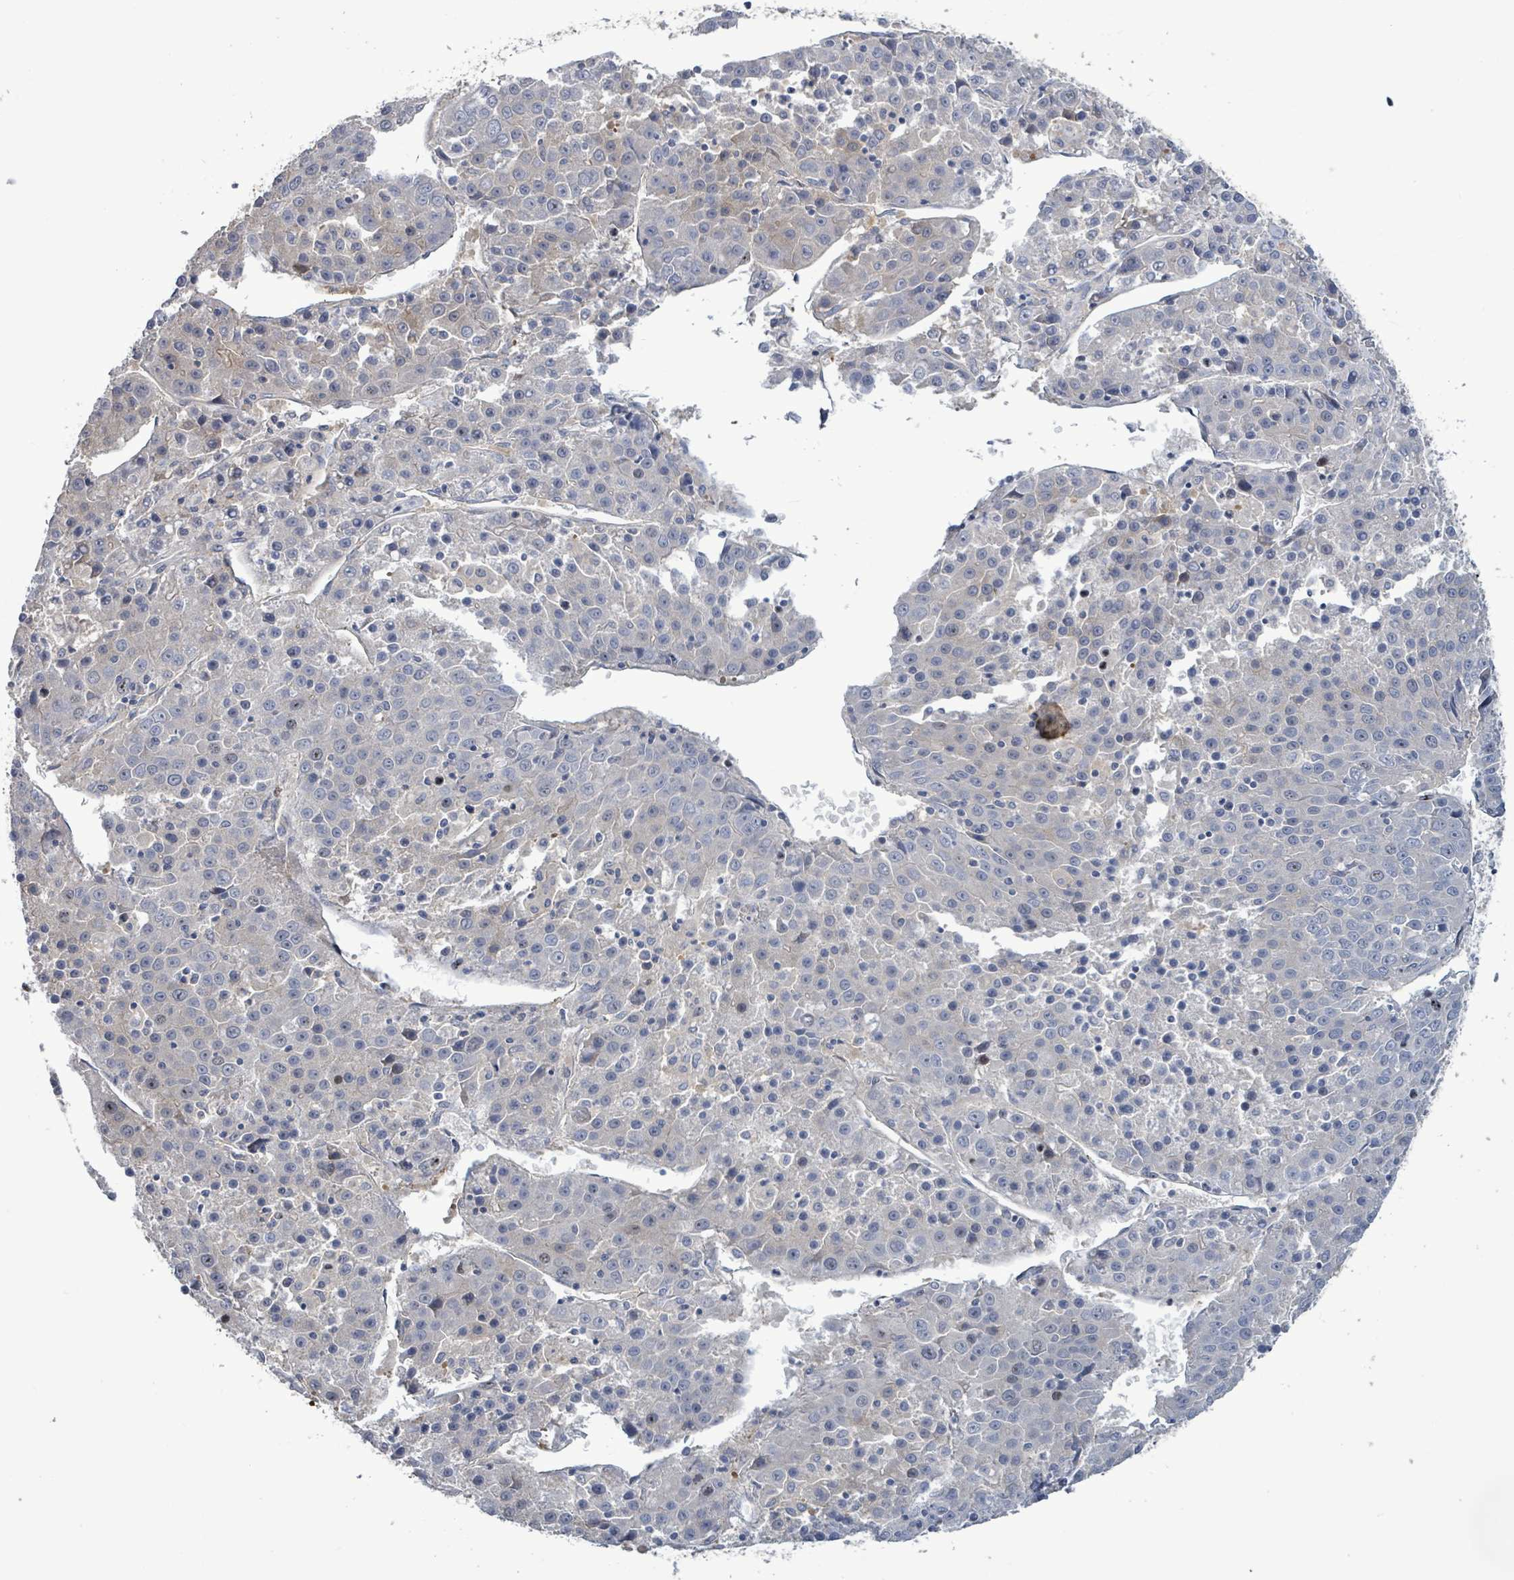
{"staining": {"intensity": "negative", "quantity": "none", "location": "none"}, "tissue": "liver cancer", "cell_type": "Tumor cells", "image_type": "cancer", "snomed": [{"axis": "morphology", "description": "Carcinoma, Hepatocellular, NOS"}, {"axis": "topography", "description": "Liver"}], "caption": "Tumor cells show no significant positivity in liver hepatocellular carcinoma.", "gene": "KRAS", "patient": {"sex": "female", "age": 53}}